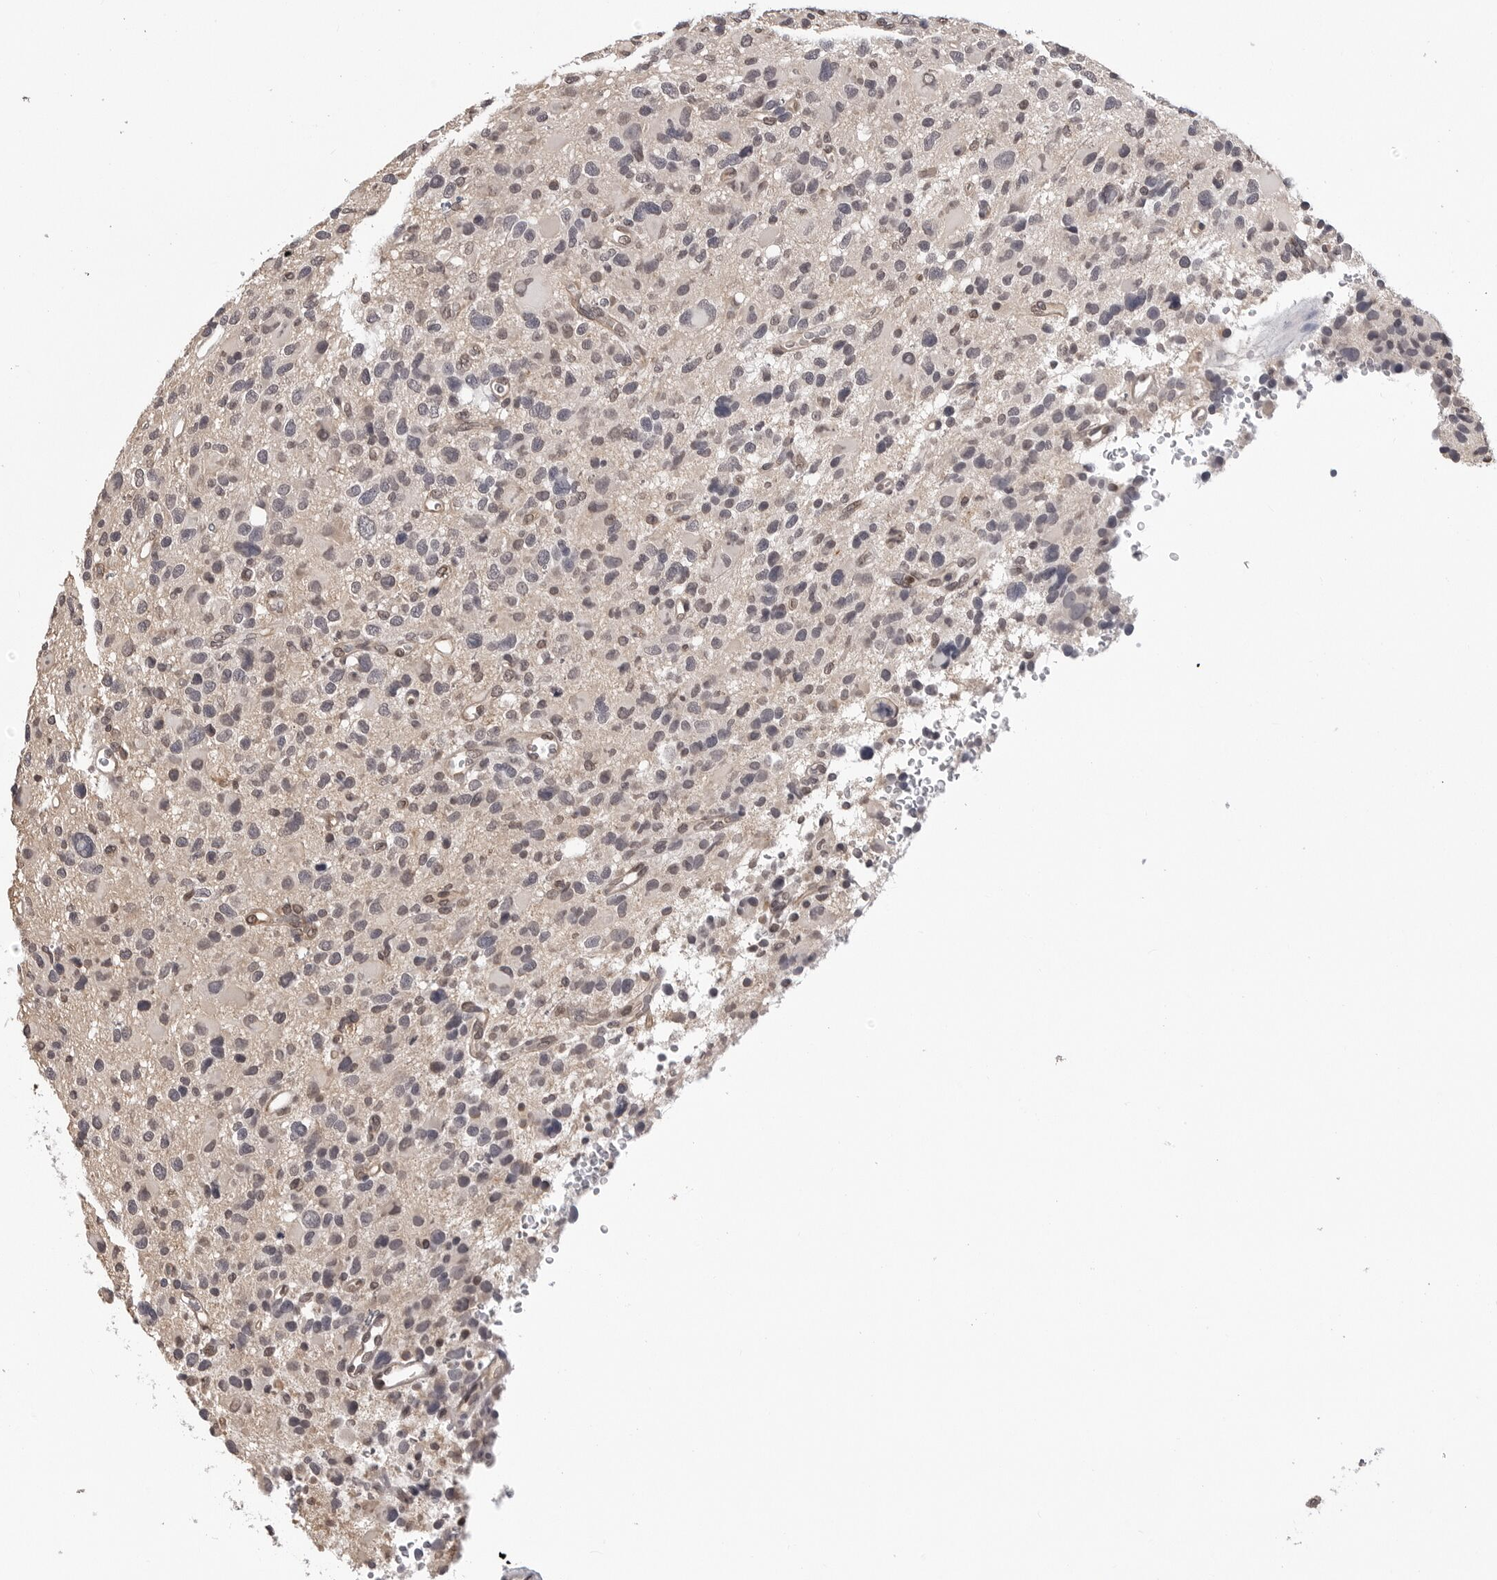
{"staining": {"intensity": "weak", "quantity": "25%-75%", "location": "nuclear"}, "tissue": "glioma", "cell_type": "Tumor cells", "image_type": "cancer", "snomed": [{"axis": "morphology", "description": "Glioma, malignant, High grade"}, {"axis": "topography", "description": "Brain"}], "caption": "About 25%-75% of tumor cells in human malignant glioma (high-grade) demonstrate weak nuclear protein positivity as visualized by brown immunohistochemical staining.", "gene": "TRMT13", "patient": {"sex": "male", "age": 48}}